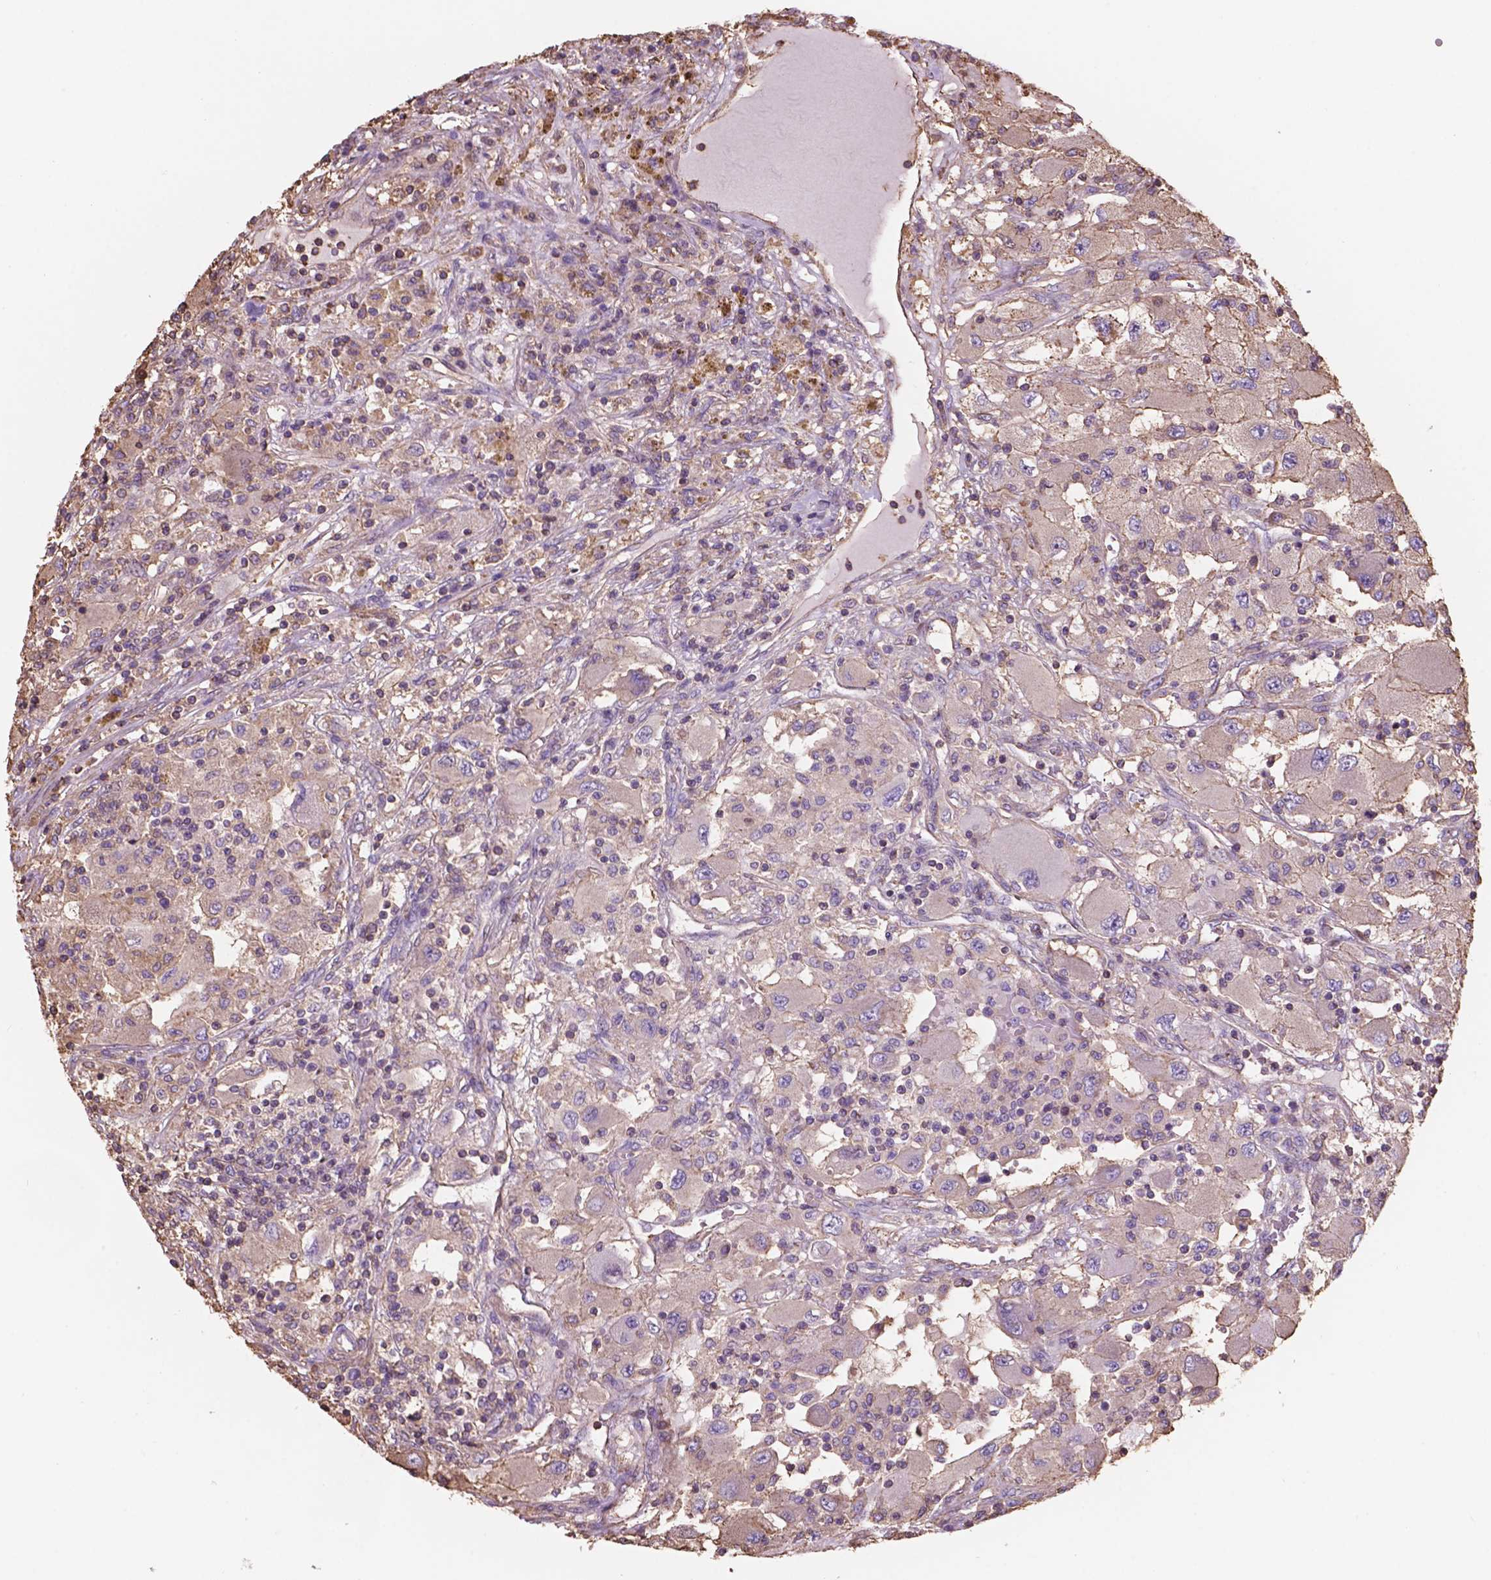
{"staining": {"intensity": "negative", "quantity": "none", "location": "none"}, "tissue": "renal cancer", "cell_type": "Tumor cells", "image_type": "cancer", "snomed": [{"axis": "morphology", "description": "Adenocarcinoma, NOS"}, {"axis": "topography", "description": "Kidney"}], "caption": "Protein analysis of renal adenocarcinoma shows no significant staining in tumor cells. (DAB IHC, high magnification).", "gene": "NIPA2", "patient": {"sex": "female", "age": 67}}